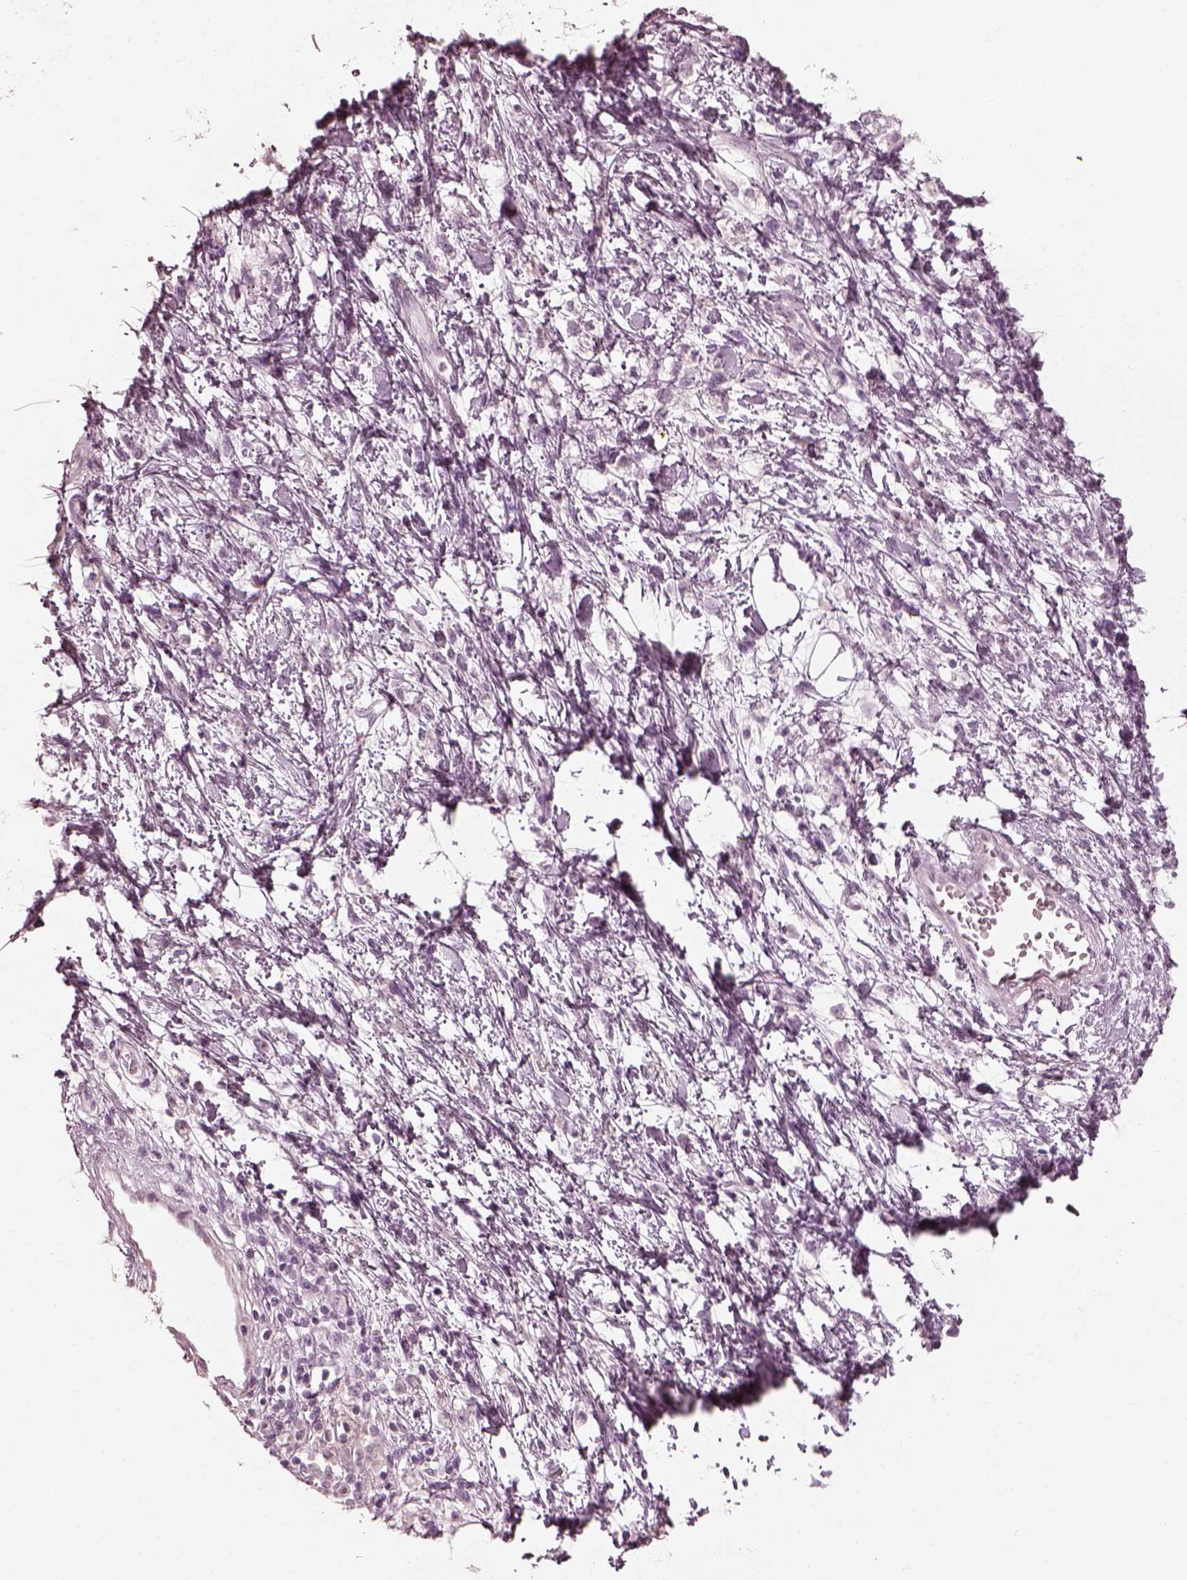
{"staining": {"intensity": "negative", "quantity": "none", "location": "none"}, "tissue": "stomach cancer", "cell_type": "Tumor cells", "image_type": "cancer", "snomed": [{"axis": "morphology", "description": "Adenocarcinoma, NOS"}, {"axis": "topography", "description": "Stomach"}], "caption": "Histopathology image shows no protein expression in tumor cells of adenocarcinoma (stomach) tissue.", "gene": "SAXO2", "patient": {"sex": "female", "age": 60}}